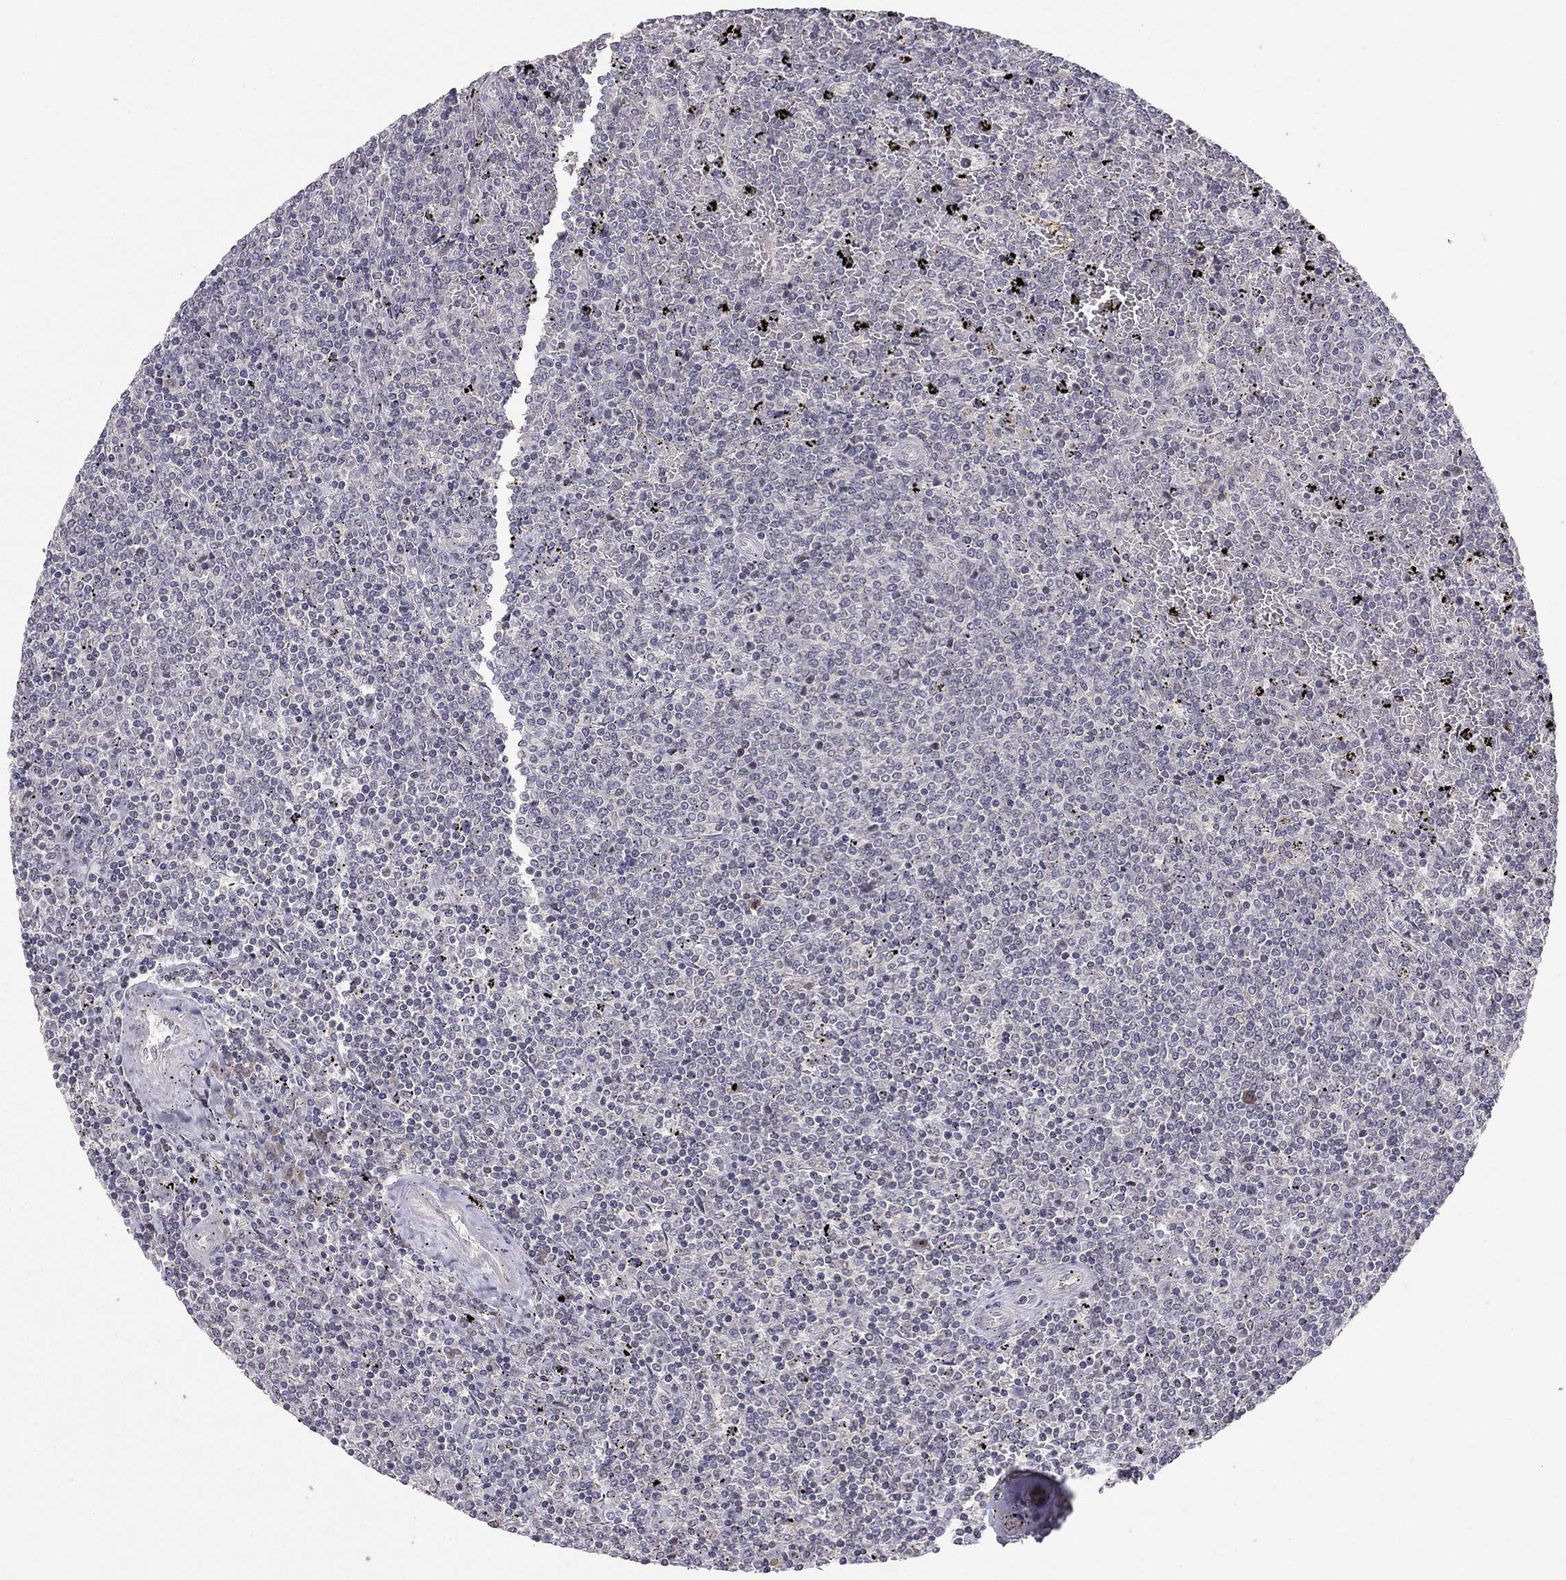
{"staining": {"intensity": "negative", "quantity": "none", "location": "none"}, "tissue": "lymphoma", "cell_type": "Tumor cells", "image_type": "cancer", "snomed": [{"axis": "morphology", "description": "Malignant lymphoma, non-Hodgkin's type, Low grade"}, {"axis": "topography", "description": "Spleen"}], "caption": "DAB (3,3'-diaminobenzidine) immunohistochemical staining of human lymphoma shows no significant staining in tumor cells.", "gene": "STXBP6", "patient": {"sex": "female", "age": 77}}